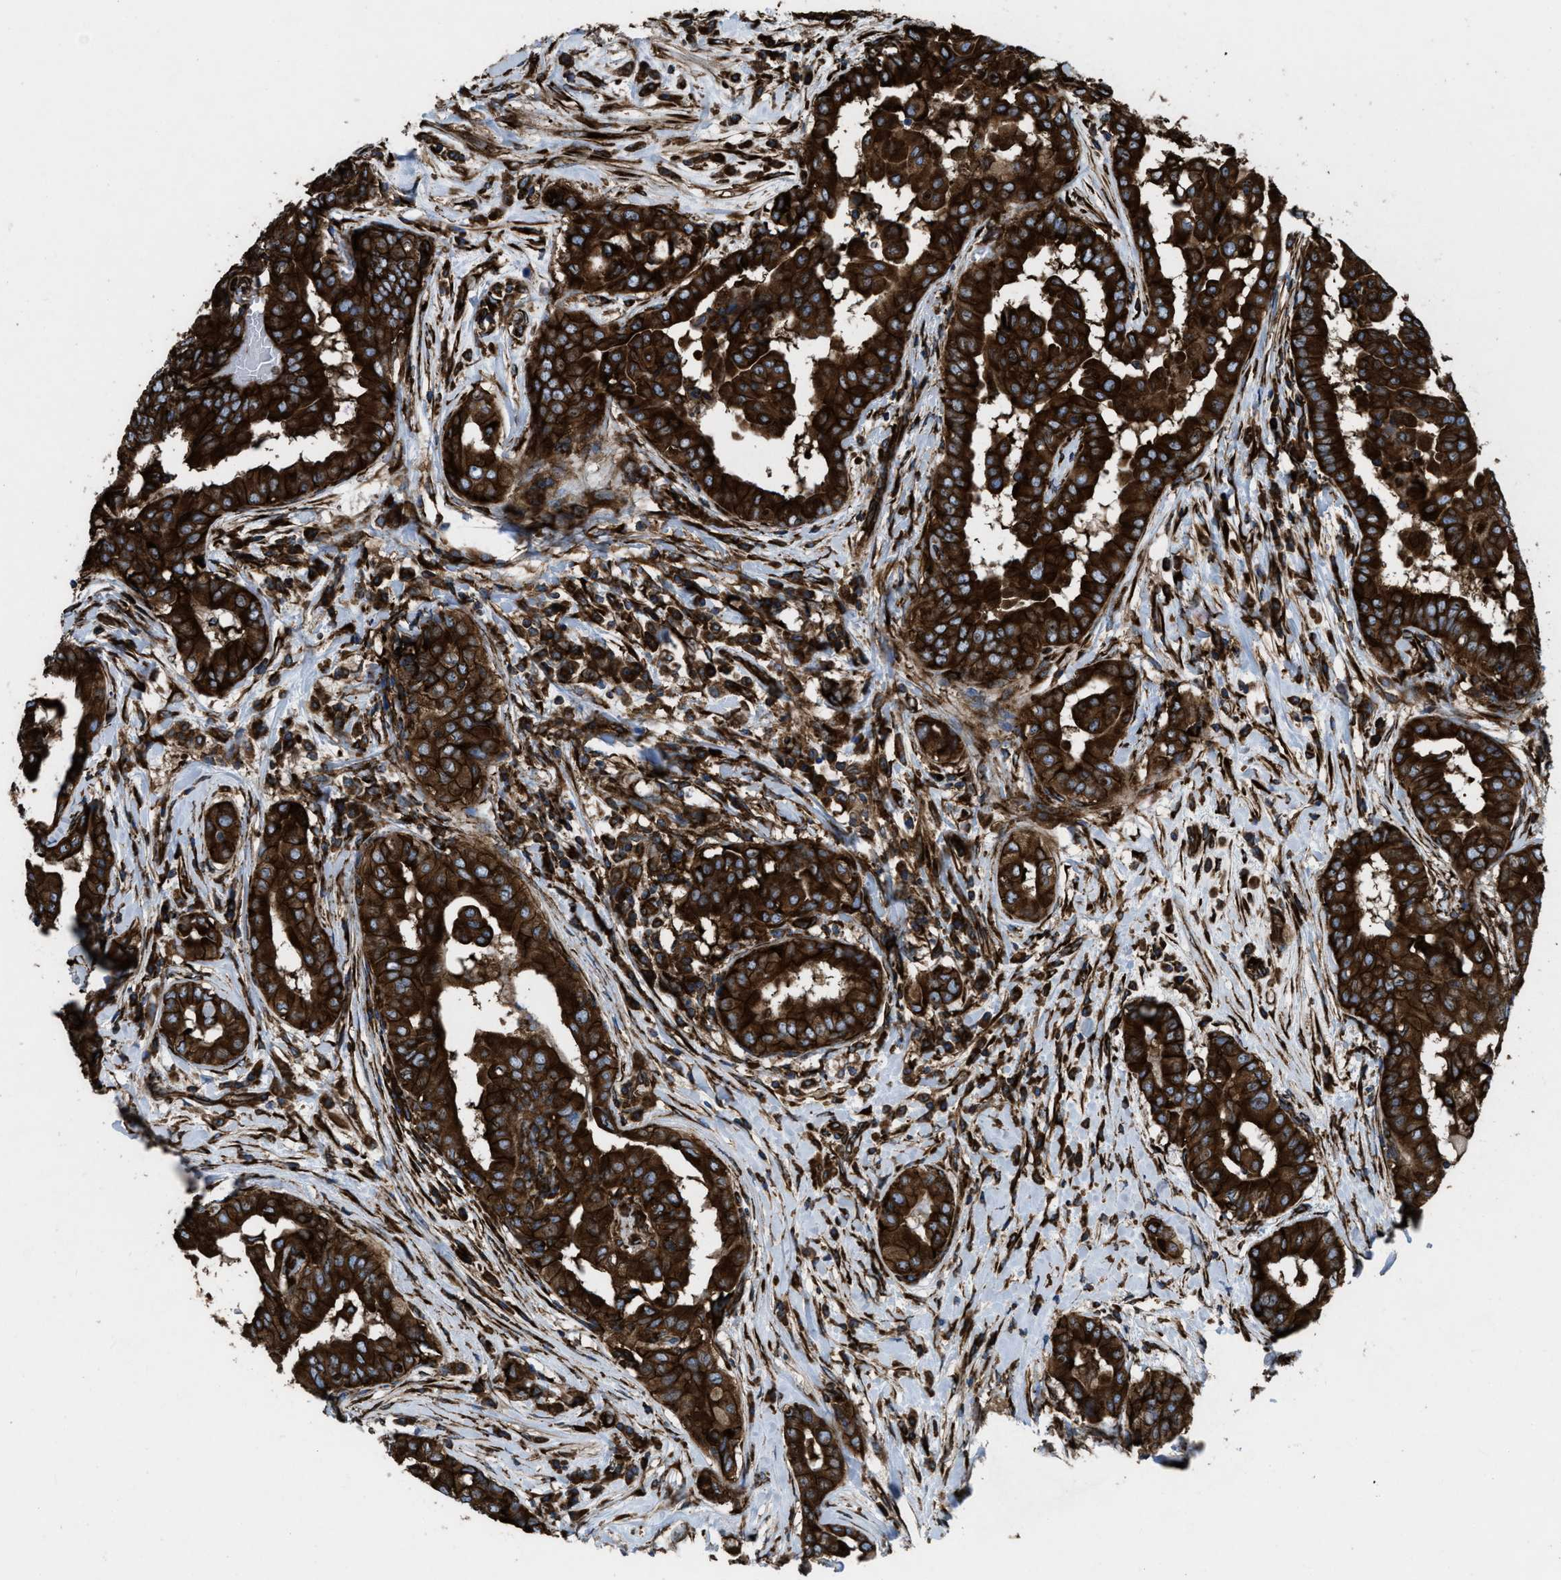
{"staining": {"intensity": "strong", "quantity": ">75%", "location": "cytoplasmic/membranous"}, "tissue": "thyroid cancer", "cell_type": "Tumor cells", "image_type": "cancer", "snomed": [{"axis": "morphology", "description": "Papillary adenocarcinoma, NOS"}, {"axis": "topography", "description": "Thyroid gland"}], "caption": "High-power microscopy captured an immunohistochemistry (IHC) photomicrograph of thyroid cancer (papillary adenocarcinoma), revealing strong cytoplasmic/membranous staining in about >75% of tumor cells.", "gene": "CAPRIN1", "patient": {"sex": "male", "age": 33}}